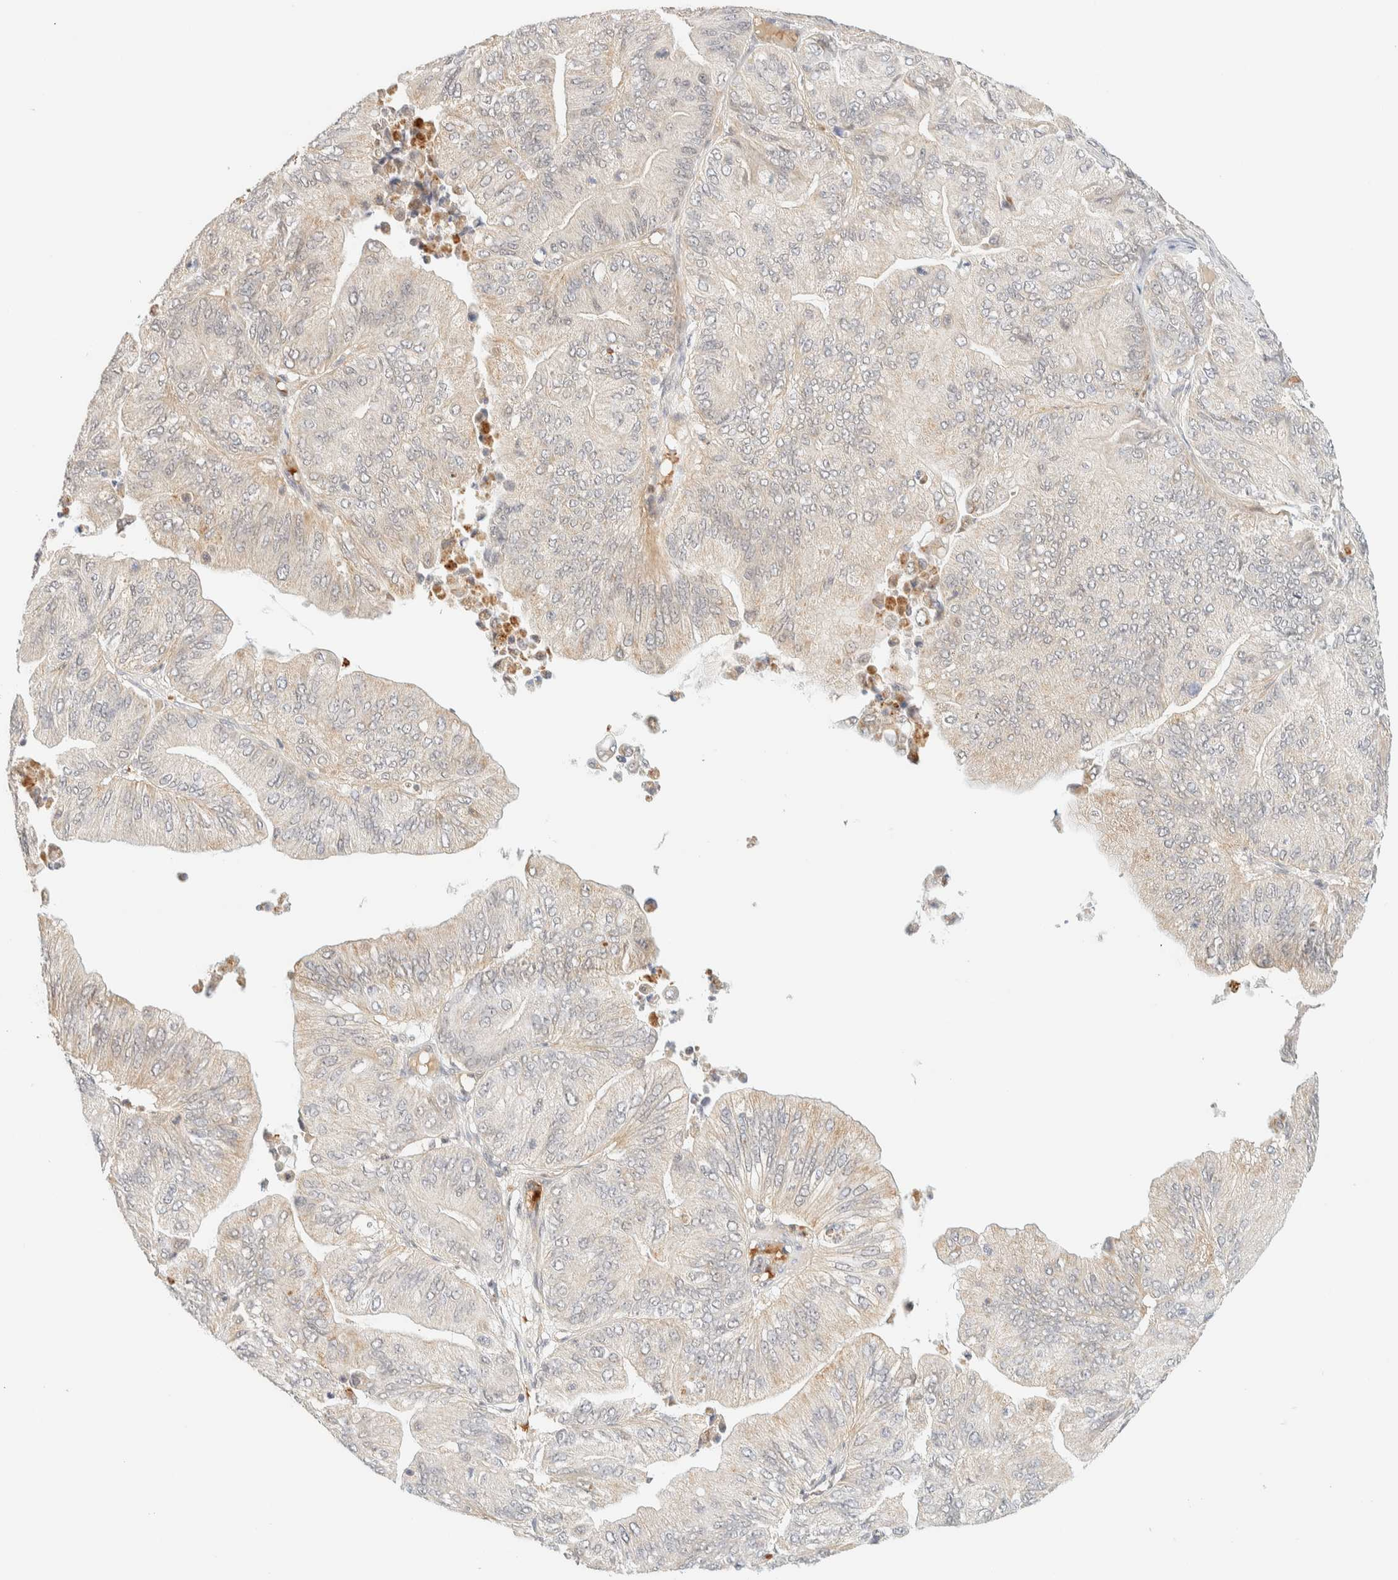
{"staining": {"intensity": "moderate", "quantity": "<25%", "location": "cytoplasmic/membranous"}, "tissue": "ovarian cancer", "cell_type": "Tumor cells", "image_type": "cancer", "snomed": [{"axis": "morphology", "description": "Cystadenocarcinoma, mucinous, NOS"}, {"axis": "topography", "description": "Ovary"}], "caption": "Immunohistochemical staining of human mucinous cystadenocarcinoma (ovarian) exhibits low levels of moderate cytoplasmic/membranous staining in approximately <25% of tumor cells. (DAB IHC, brown staining for protein, blue staining for nuclei).", "gene": "TNK1", "patient": {"sex": "female", "age": 61}}